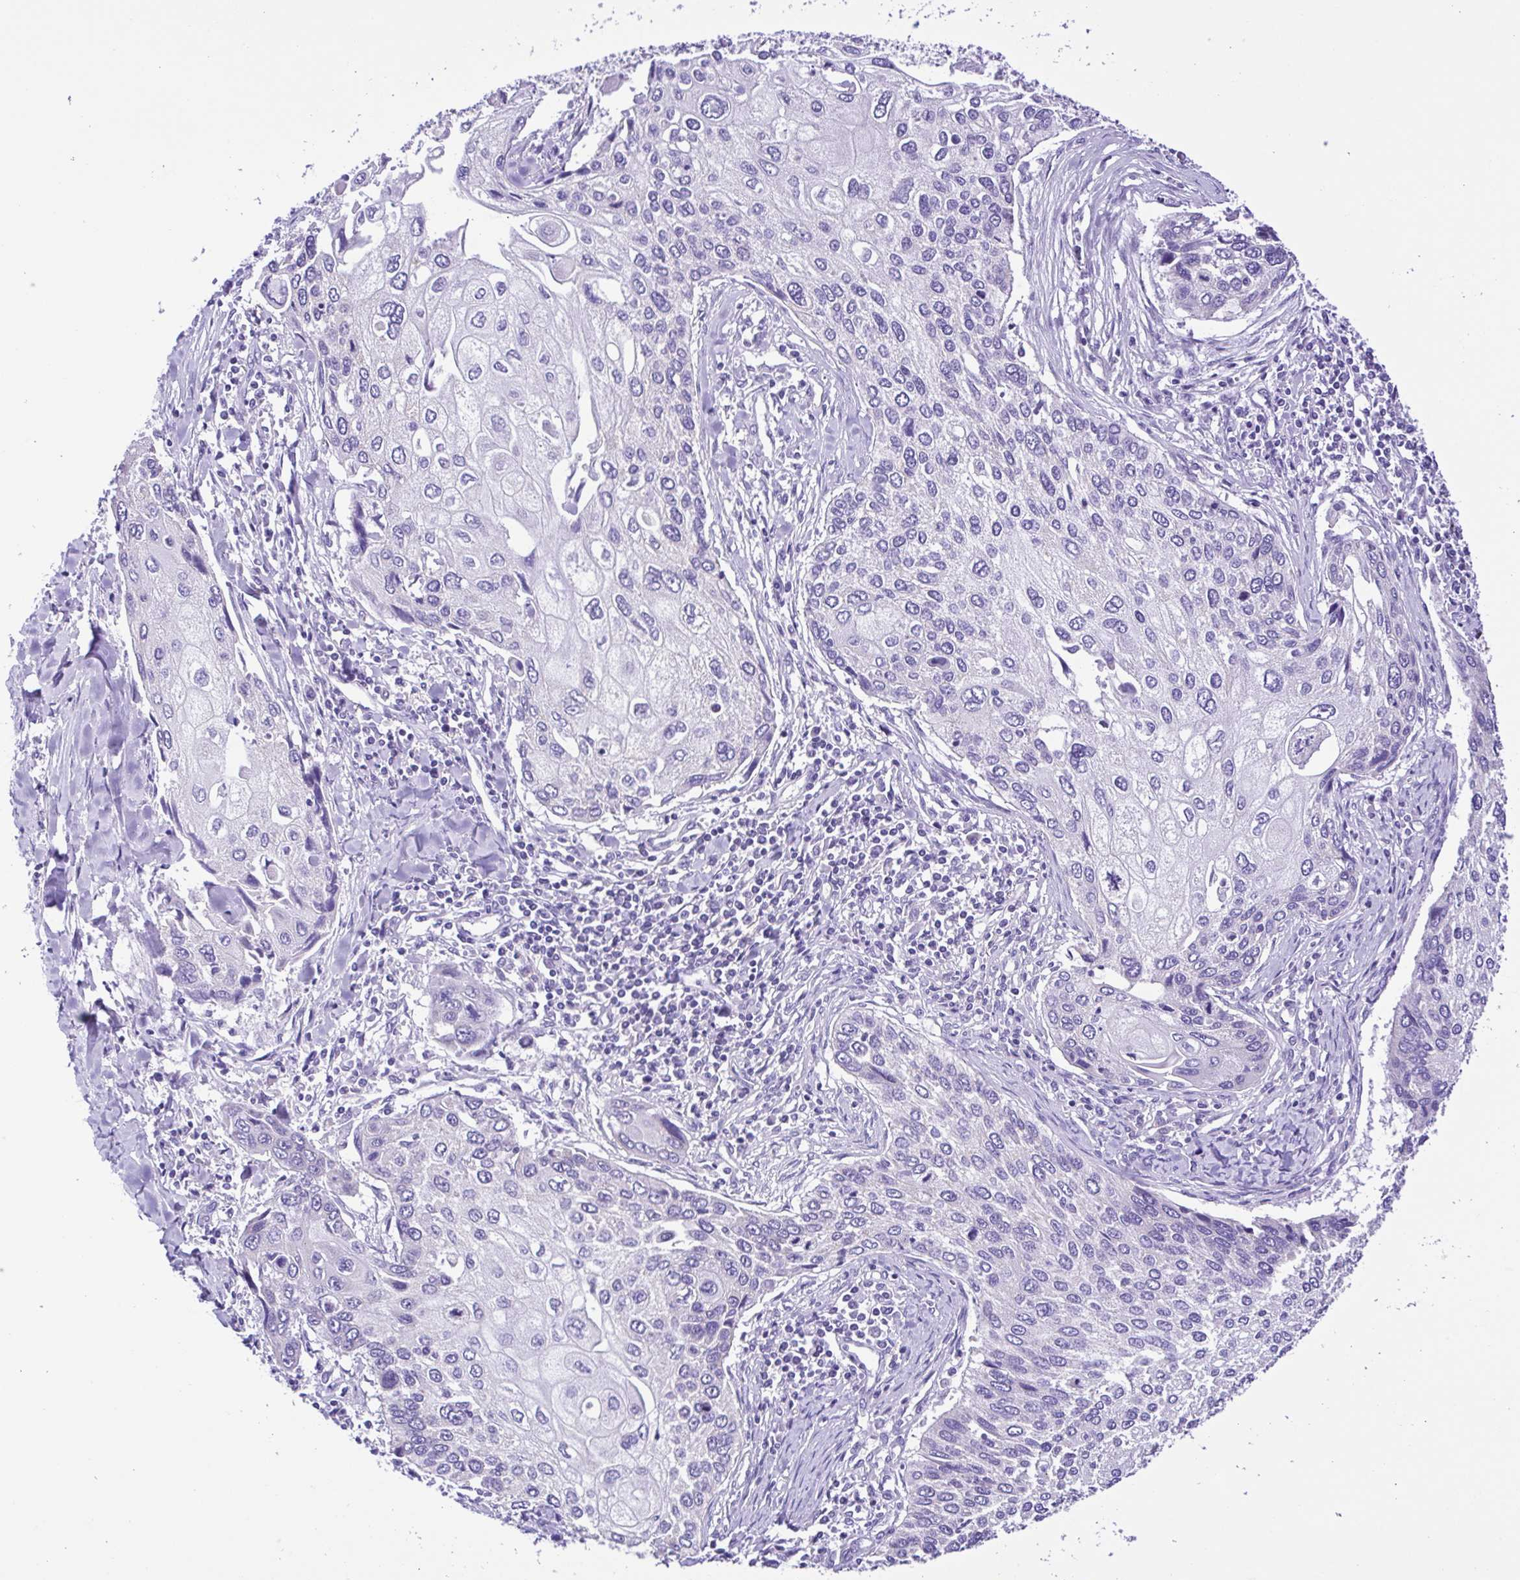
{"staining": {"intensity": "negative", "quantity": "none", "location": "none"}, "tissue": "lung cancer", "cell_type": "Tumor cells", "image_type": "cancer", "snomed": [{"axis": "morphology", "description": "Squamous cell carcinoma, NOS"}, {"axis": "morphology", "description": "Squamous cell carcinoma, metastatic, NOS"}, {"axis": "topography", "description": "Lung"}], "caption": "A micrograph of human lung squamous cell carcinoma is negative for staining in tumor cells.", "gene": "CD72", "patient": {"sex": "male", "age": 63}}